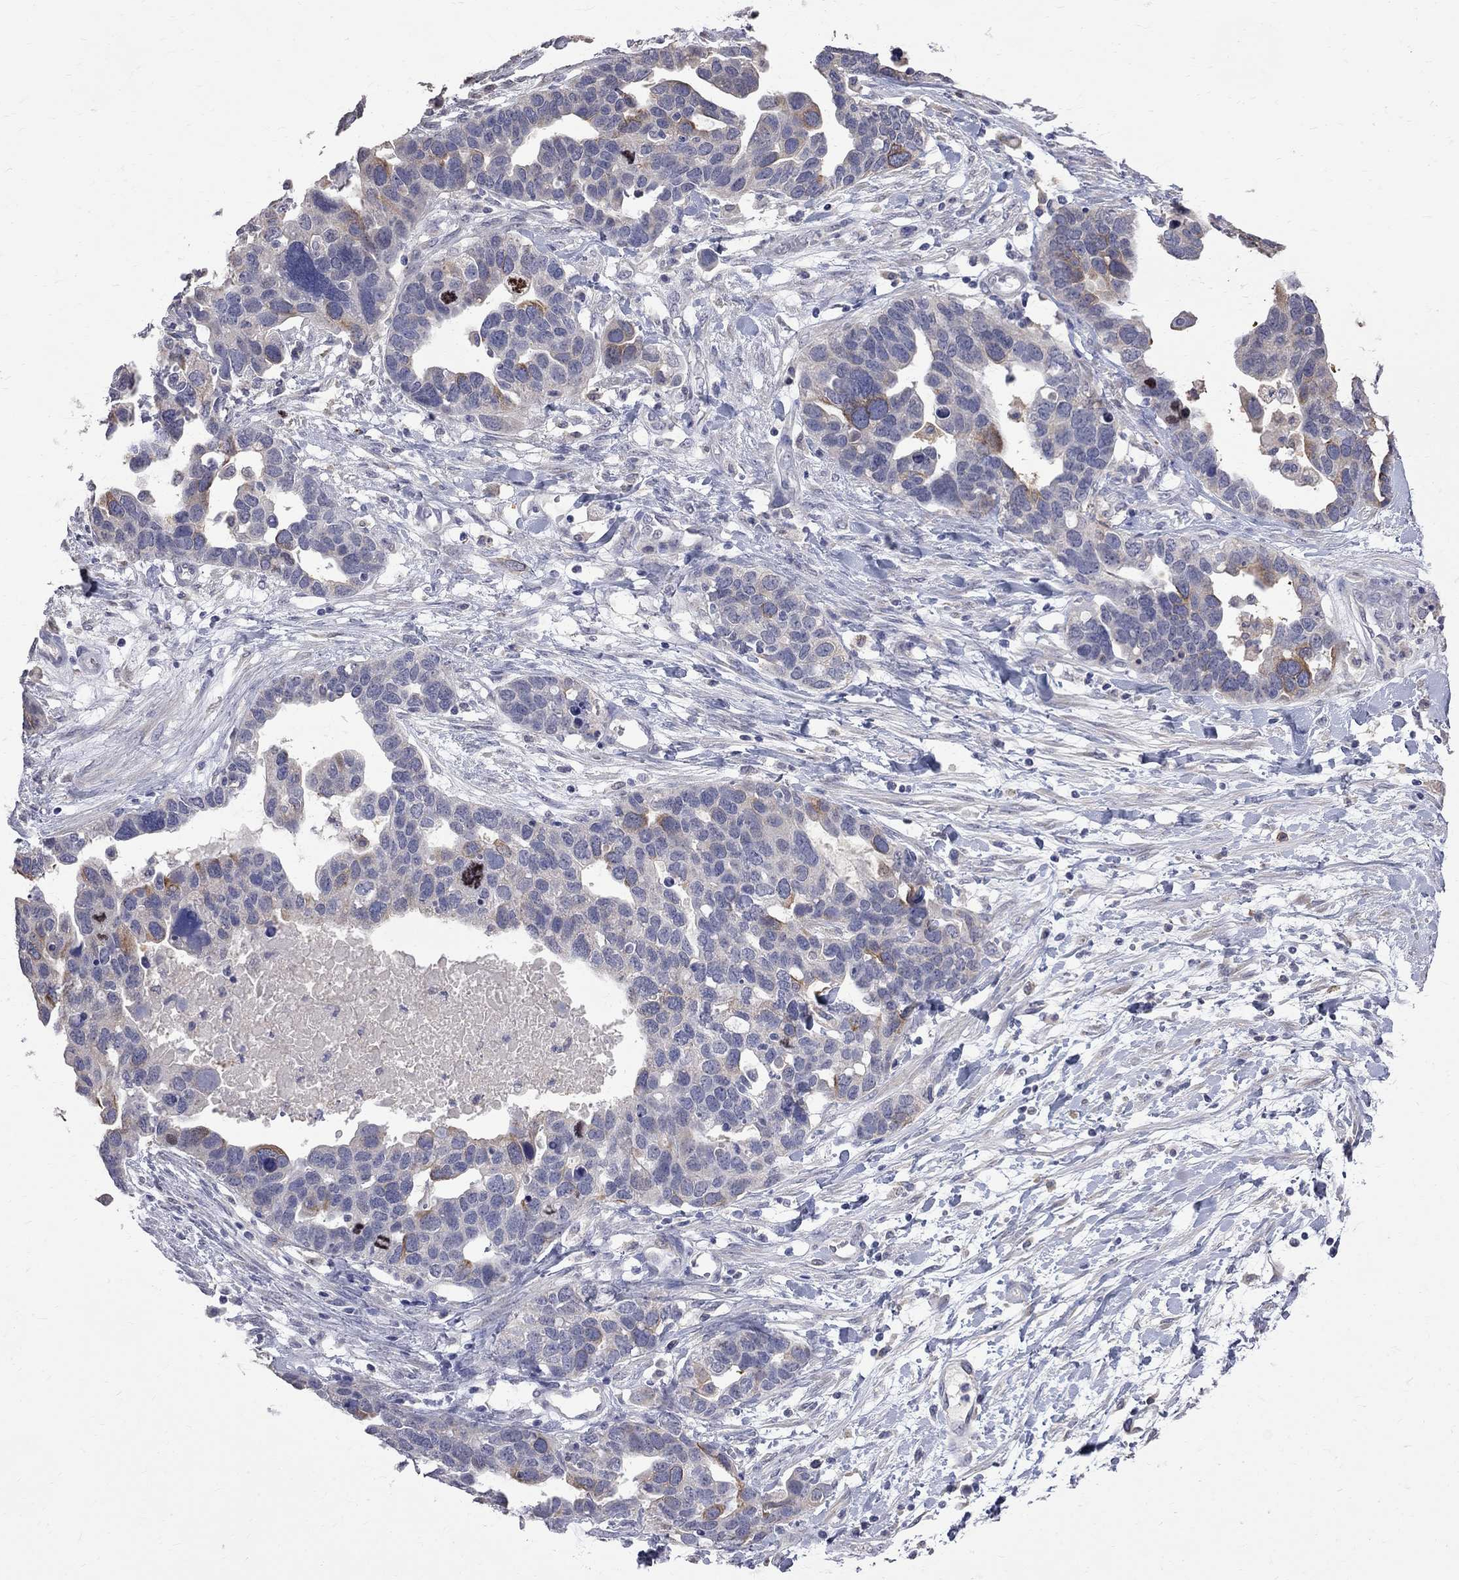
{"staining": {"intensity": "weak", "quantity": "<25%", "location": "cytoplasmic/membranous"}, "tissue": "ovarian cancer", "cell_type": "Tumor cells", "image_type": "cancer", "snomed": [{"axis": "morphology", "description": "Cystadenocarcinoma, serous, NOS"}, {"axis": "topography", "description": "Ovary"}], "caption": "Immunohistochemistry of human ovarian cancer demonstrates no expression in tumor cells.", "gene": "CKAP2", "patient": {"sex": "female", "age": 54}}